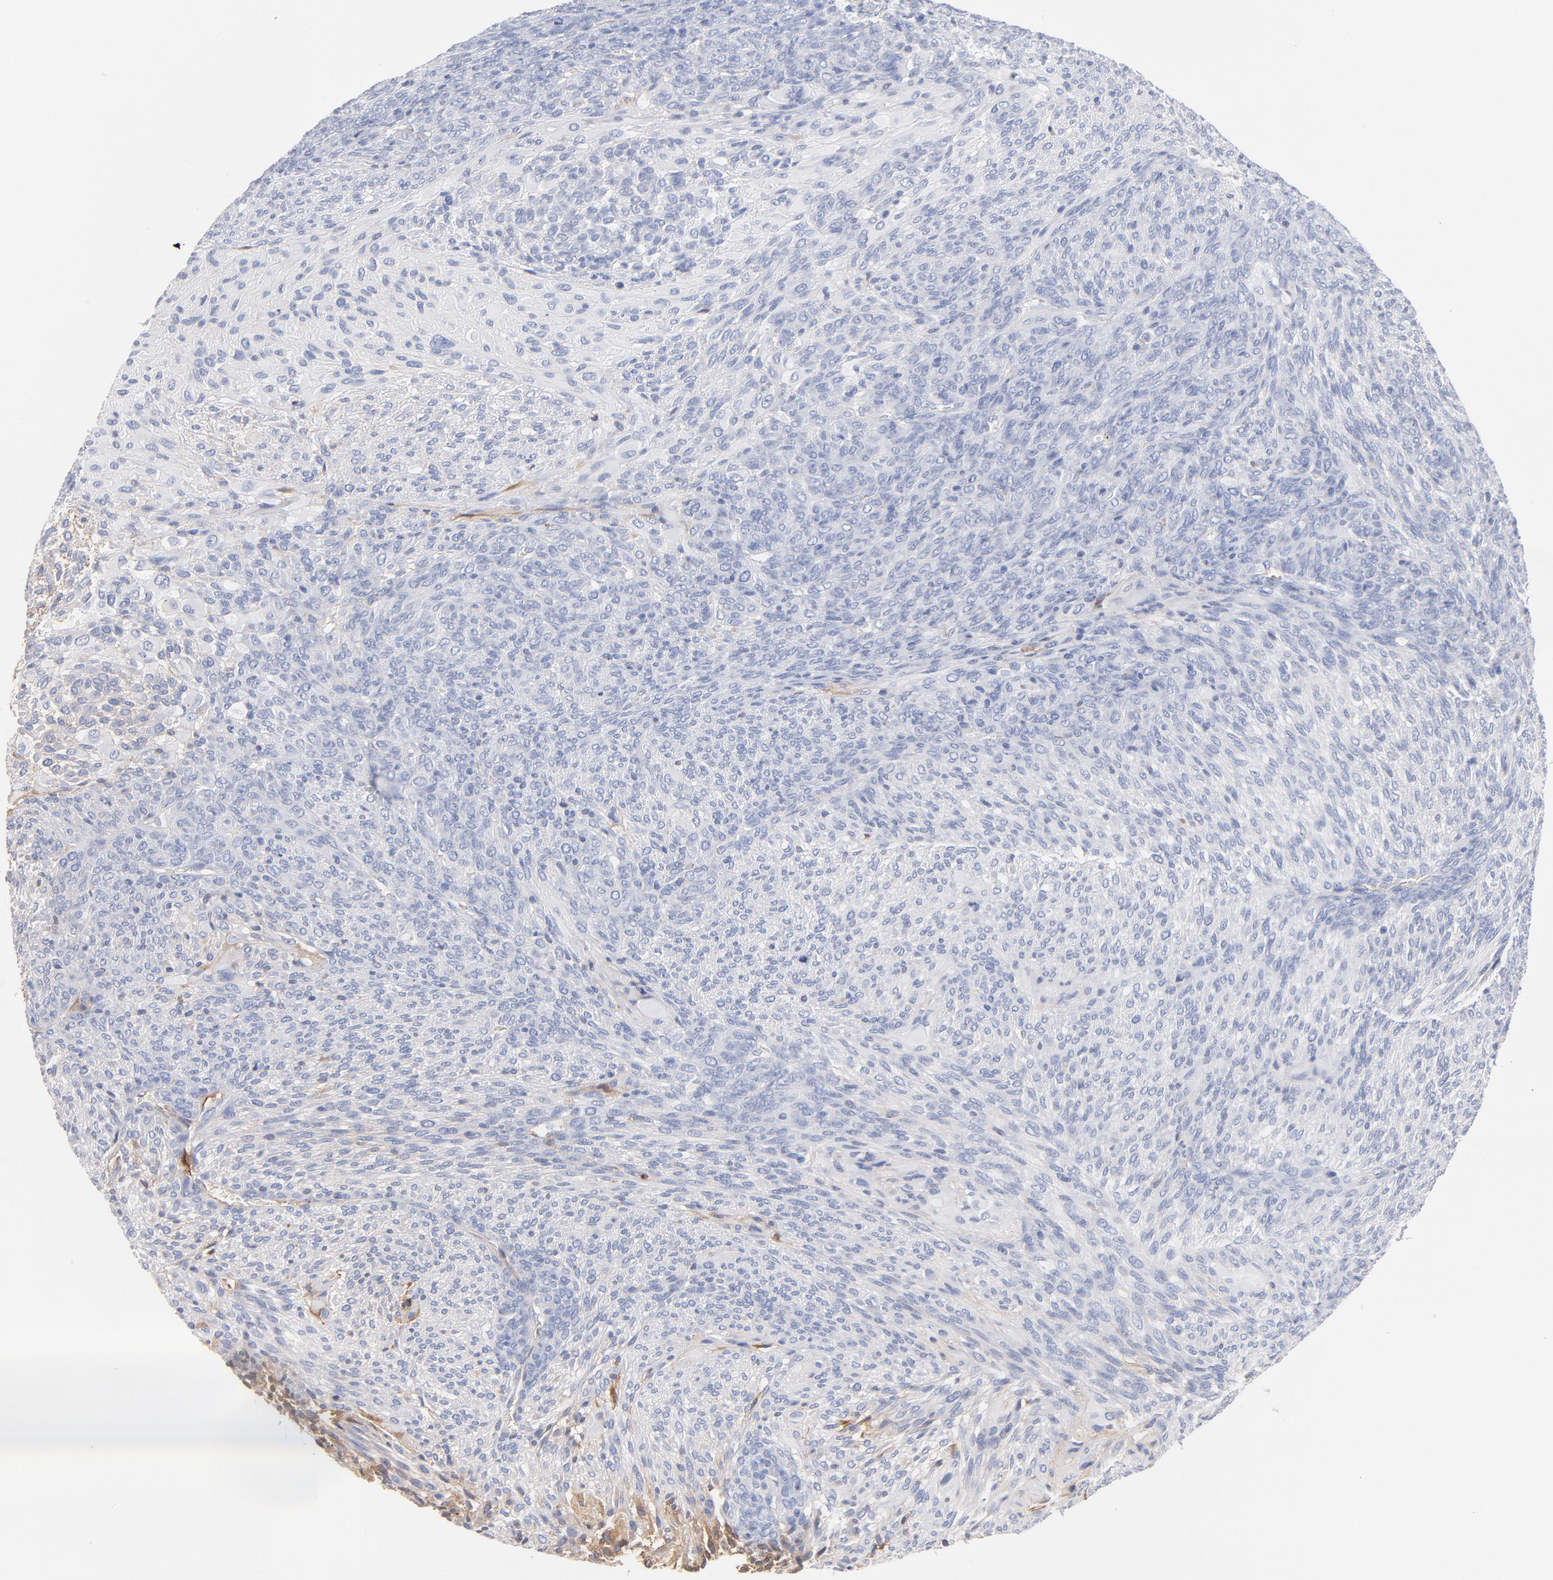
{"staining": {"intensity": "negative", "quantity": "none", "location": "none"}, "tissue": "glioma", "cell_type": "Tumor cells", "image_type": "cancer", "snomed": [{"axis": "morphology", "description": "Glioma, malignant, High grade"}, {"axis": "topography", "description": "Cerebral cortex"}], "caption": "The image shows no staining of tumor cells in glioma.", "gene": "C3", "patient": {"sex": "female", "age": 55}}